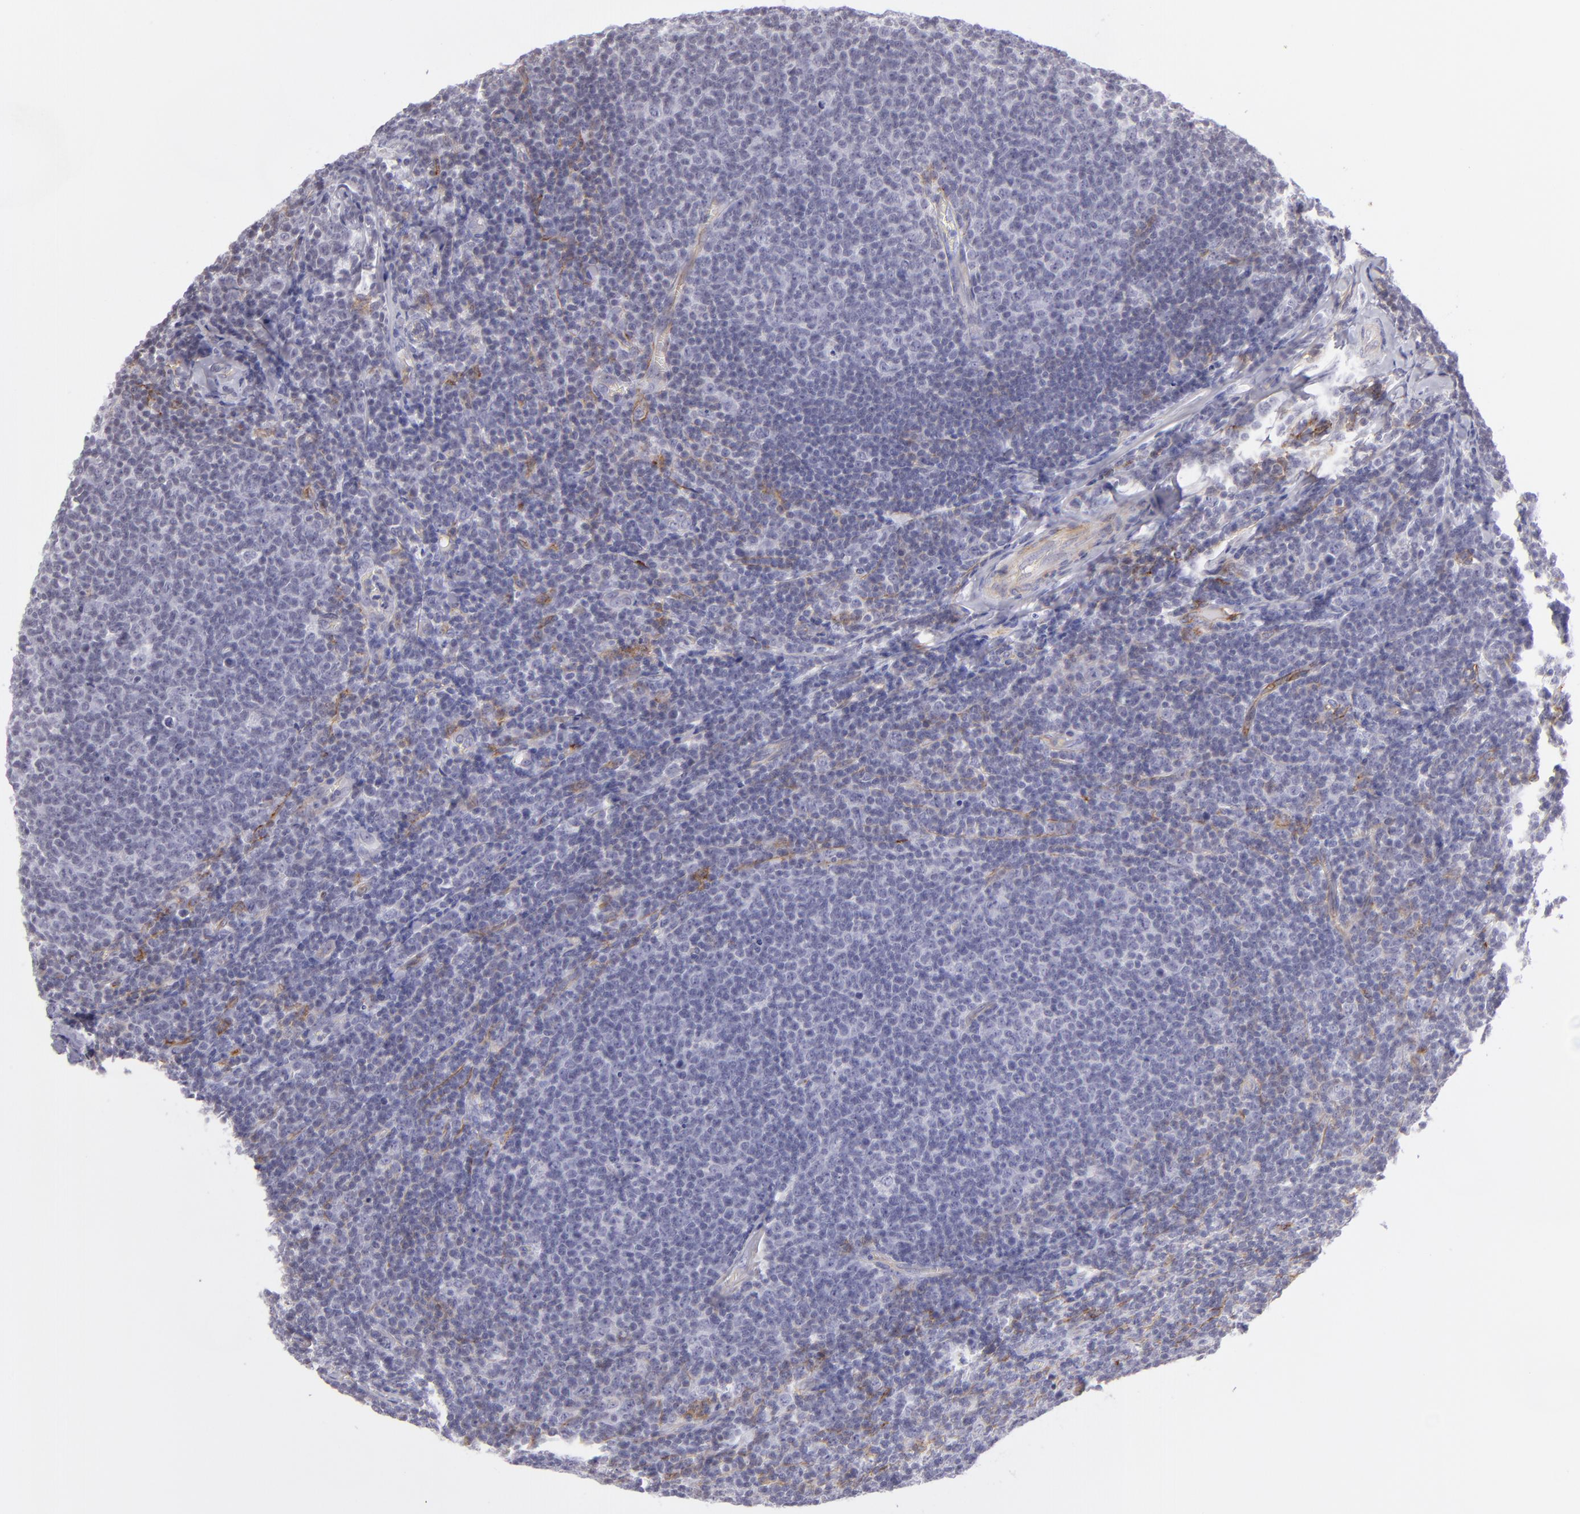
{"staining": {"intensity": "negative", "quantity": "none", "location": "none"}, "tissue": "lymphoma", "cell_type": "Tumor cells", "image_type": "cancer", "snomed": [{"axis": "morphology", "description": "Malignant lymphoma, non-Hodgkin's type, Low grade"}, {"axis": "topography", "description": "Lymph node"}], "caption": "High power microscopy image of an immunohistochemistry photomicrograph of low-grade malignant lymphoma, non-Hodgkin's type, revealing no significant positivity in tumor cells. Brightfield microscopy of immunohistochemistry (IHC) stained with DAB (brown) and hematoxylin (blue), captured at high magnification.", "gene": "THBD", "patient": {"sex": "male", "age": 74}}